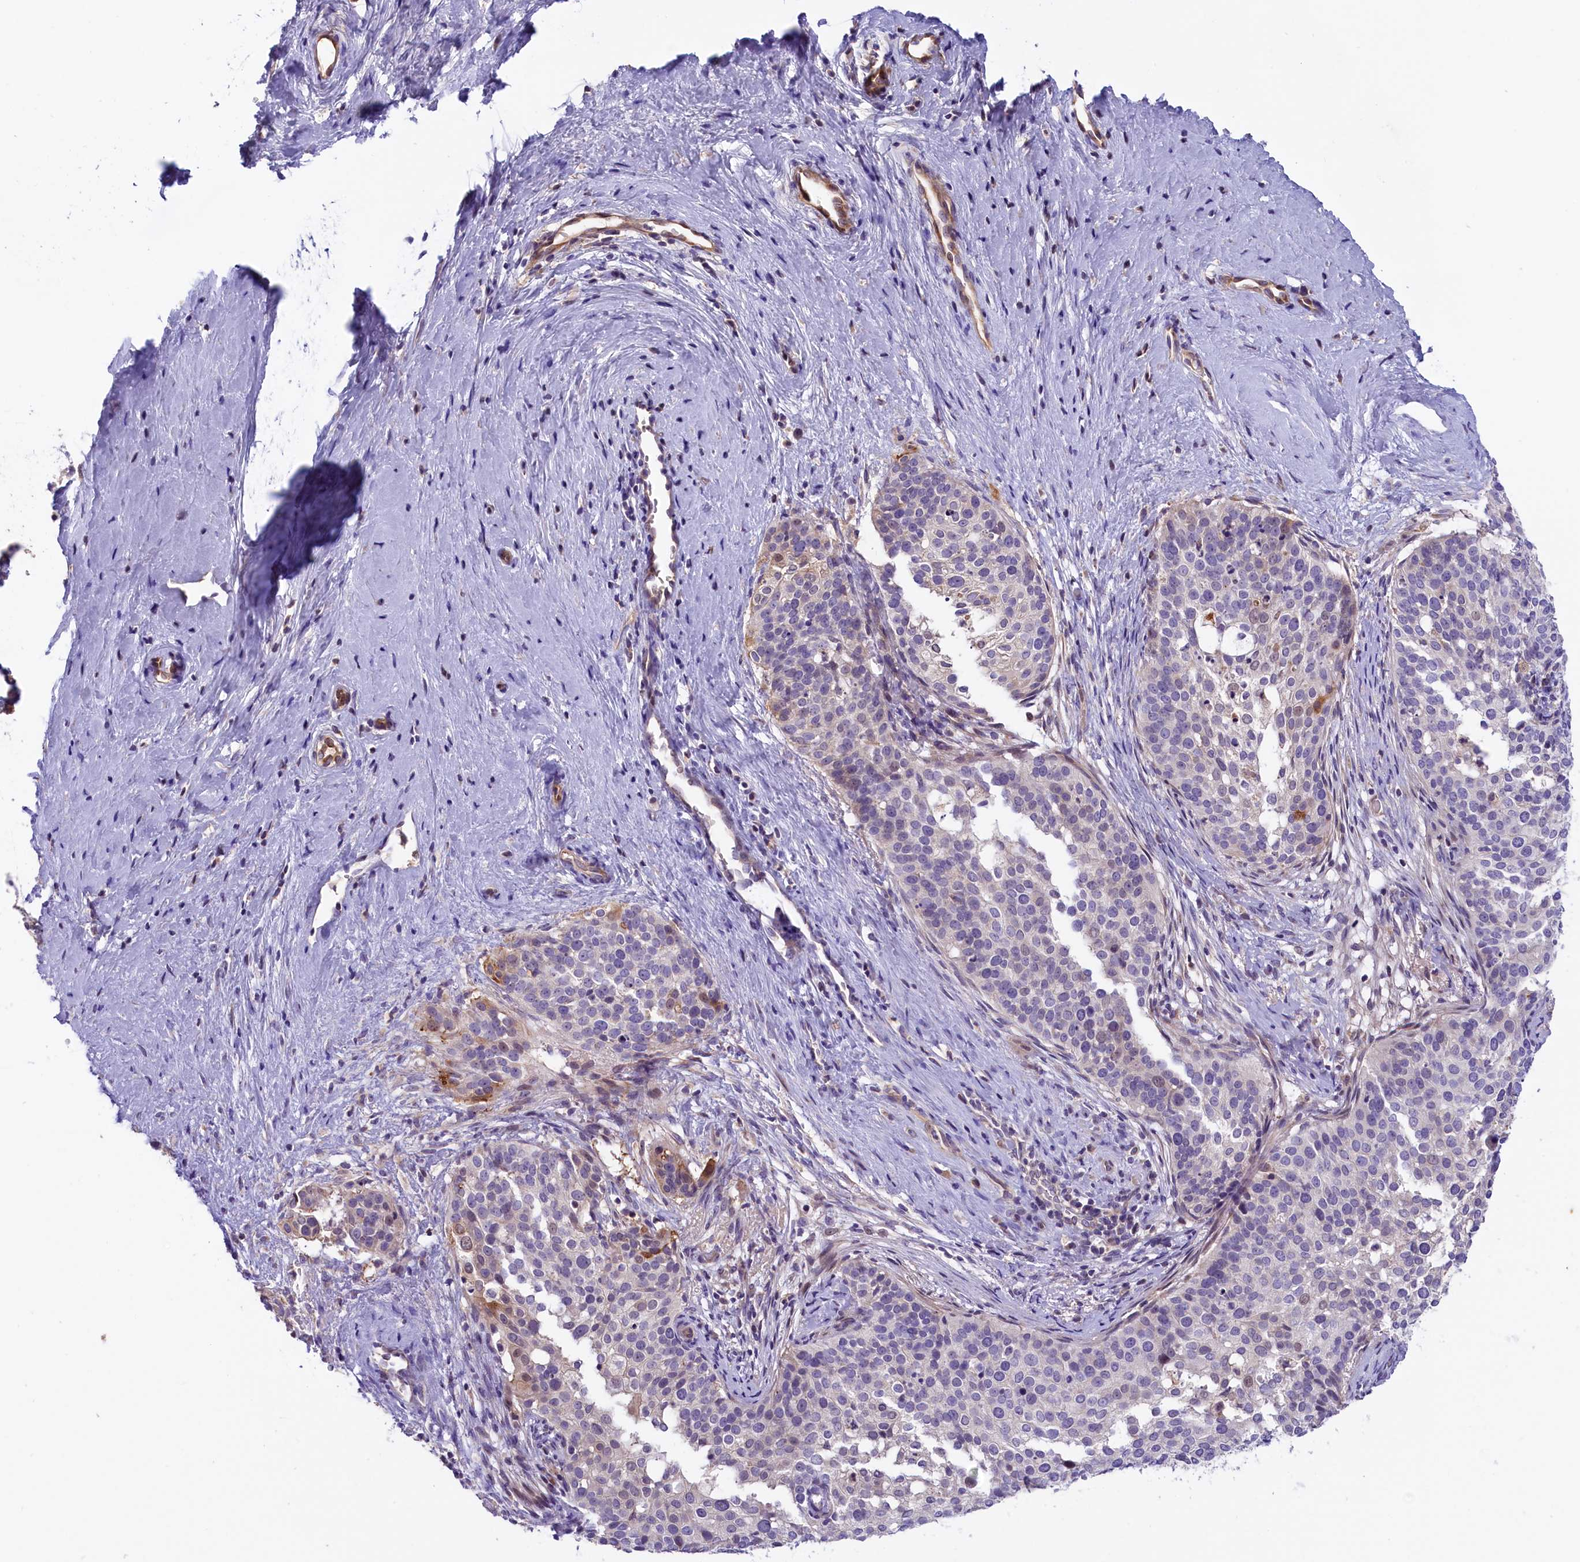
{"staining": {"intensity": "negative", "quantity": "none", "location": "none"}, "tissue": "cervical cancer", "cell_type": "Tumor cells", "image_type": "cancer", "snomed": [{"axis": "morphology", "description": "Squamous cell carcinoma, NOS"}, {"axis": "topography", "description": "Cervix"}], "caption": "Photomicrograph shows no protein positivity in tumor cells of cervical squamous cell carcinoma tissue.", "gene": "CCDC32", "patient": {"sex": "female", "age": 44}}